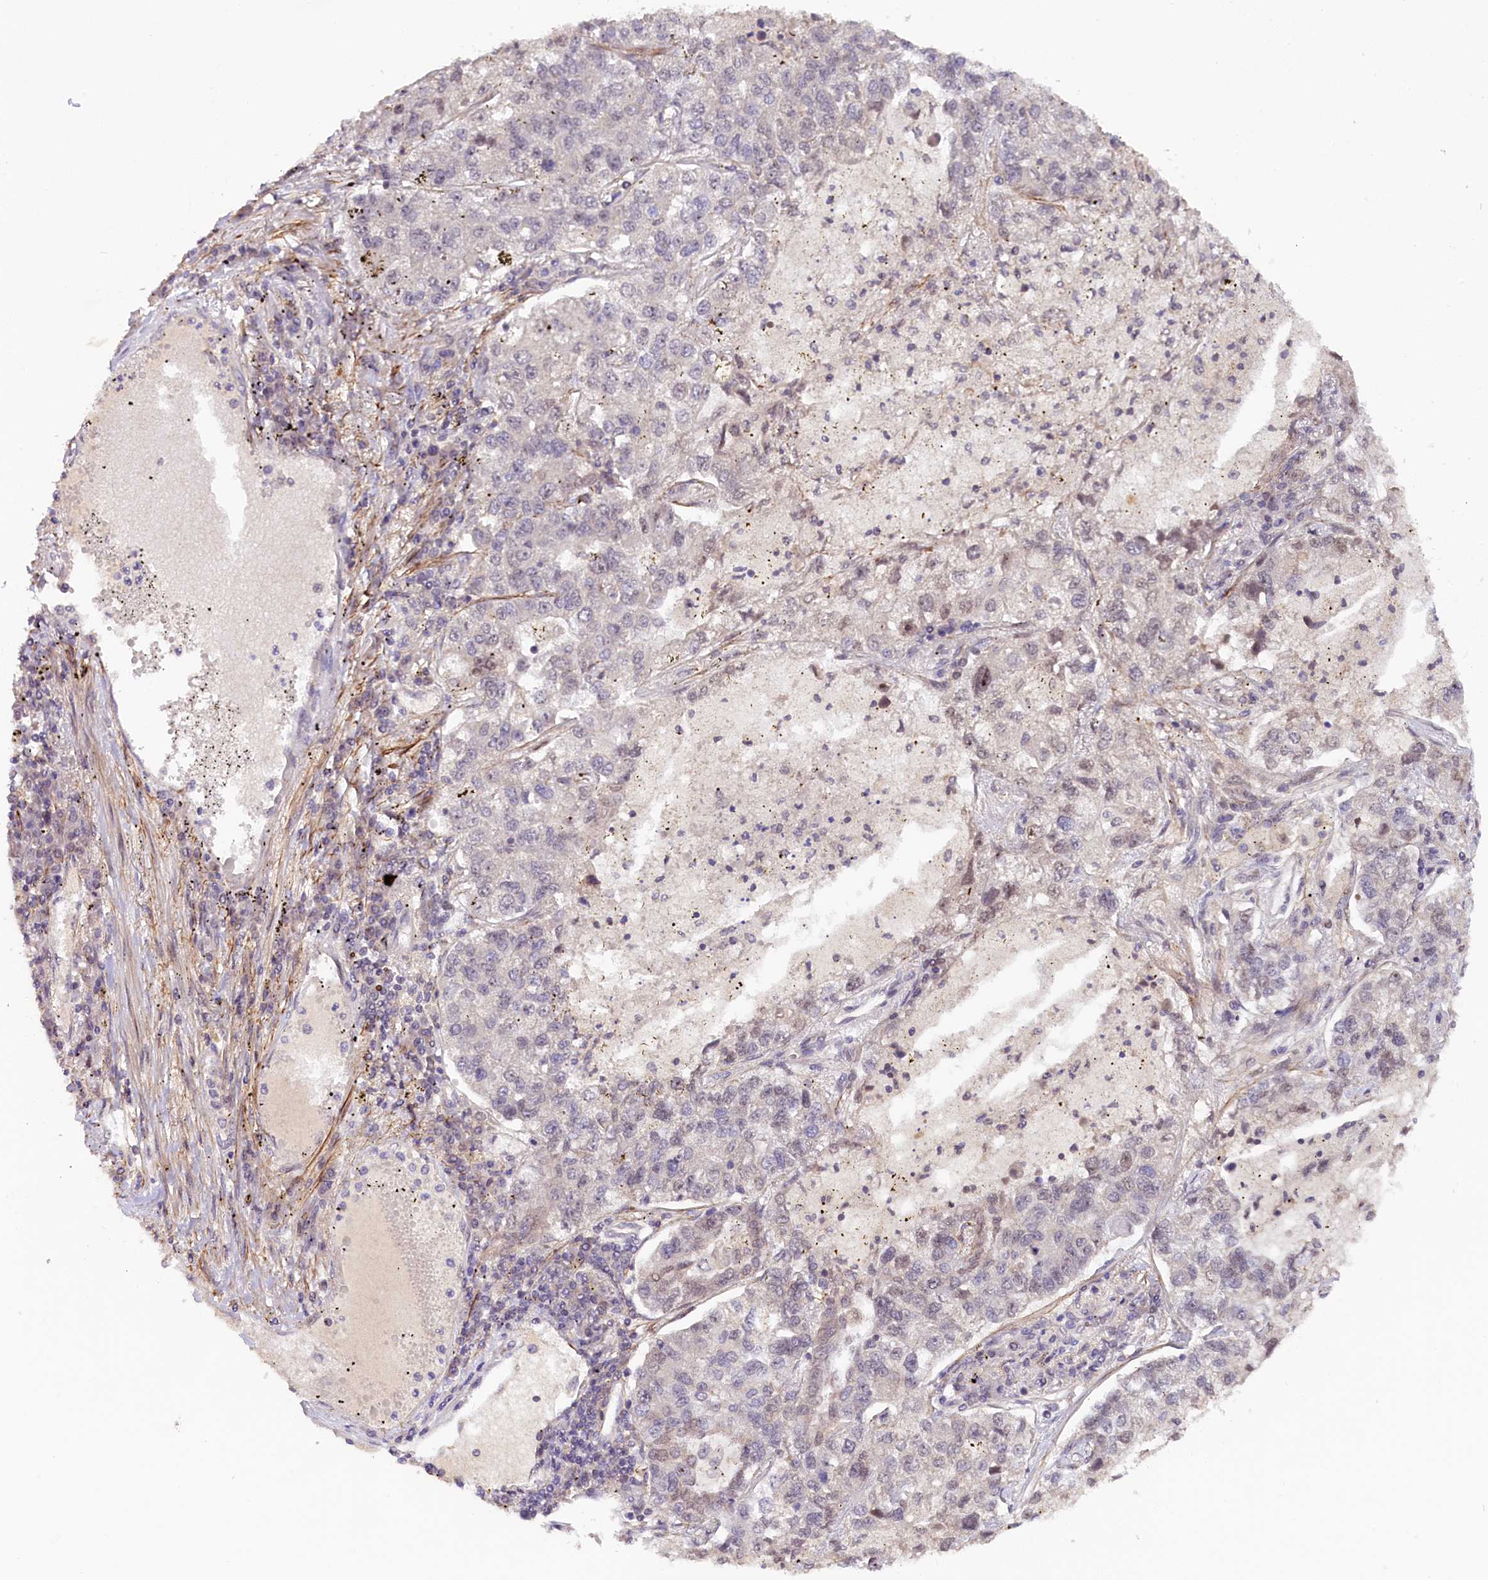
{"staining": {"intensity": "negative", "quantity": "none", "location": "none"}, "tissue": "lung cancer", "cell_type": "Tumor cells", "image_type": "cancer", "snomed": [{"axis": "morphology", "description": "Adenocarcinoma, NOS"}, {"axis": "topography", "description": "Lung"}], "caption": "Tumor cells are negative for protein expression in human lung adenocarcinoma. The staining is performed using DAB brown chromogen with nuclei counter-stained in using hematoxylin.", "gene": "ZNF480", "patient": {"sex": "male", "age": 49}}